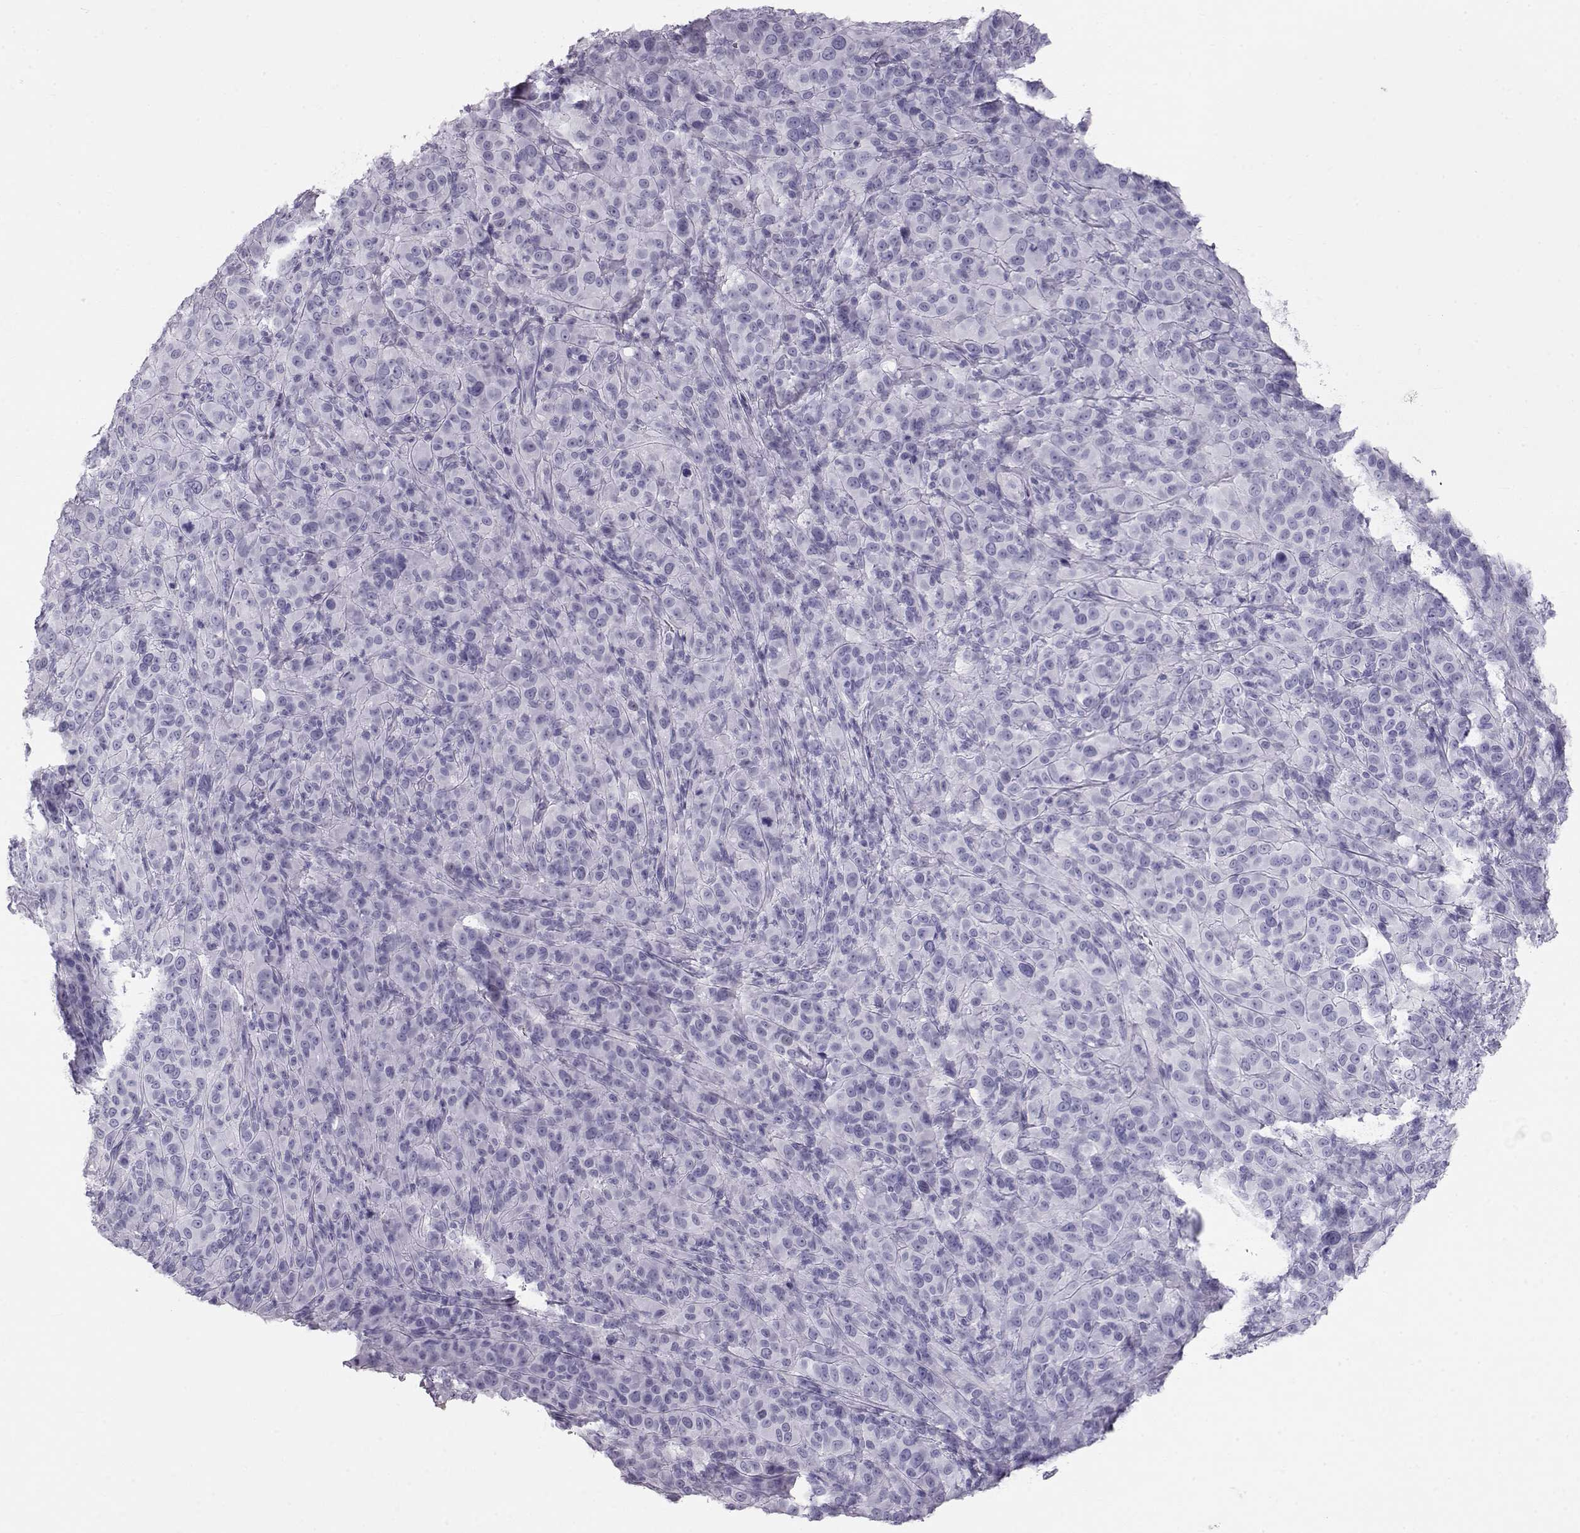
{"staining": {"intensity": "negative", "quantity": "none", "location": "none"}, "tissue": "melanoma", "cell_type": "Tumor cells", "image_type": "cancer", "snomed": [{"axis": "morphology", "description": "Malignant melanoma, NOS"}, {"axis": "topography", "description": "Skin"}], "caption": "This image is of malignant melanoma stained with IHC to label a protein in brown with the nuclei are counter-stained blue. There is no positivity in tumor cells.", "gene": "RD3", "patient": {"sex": "female", "age": 87}}